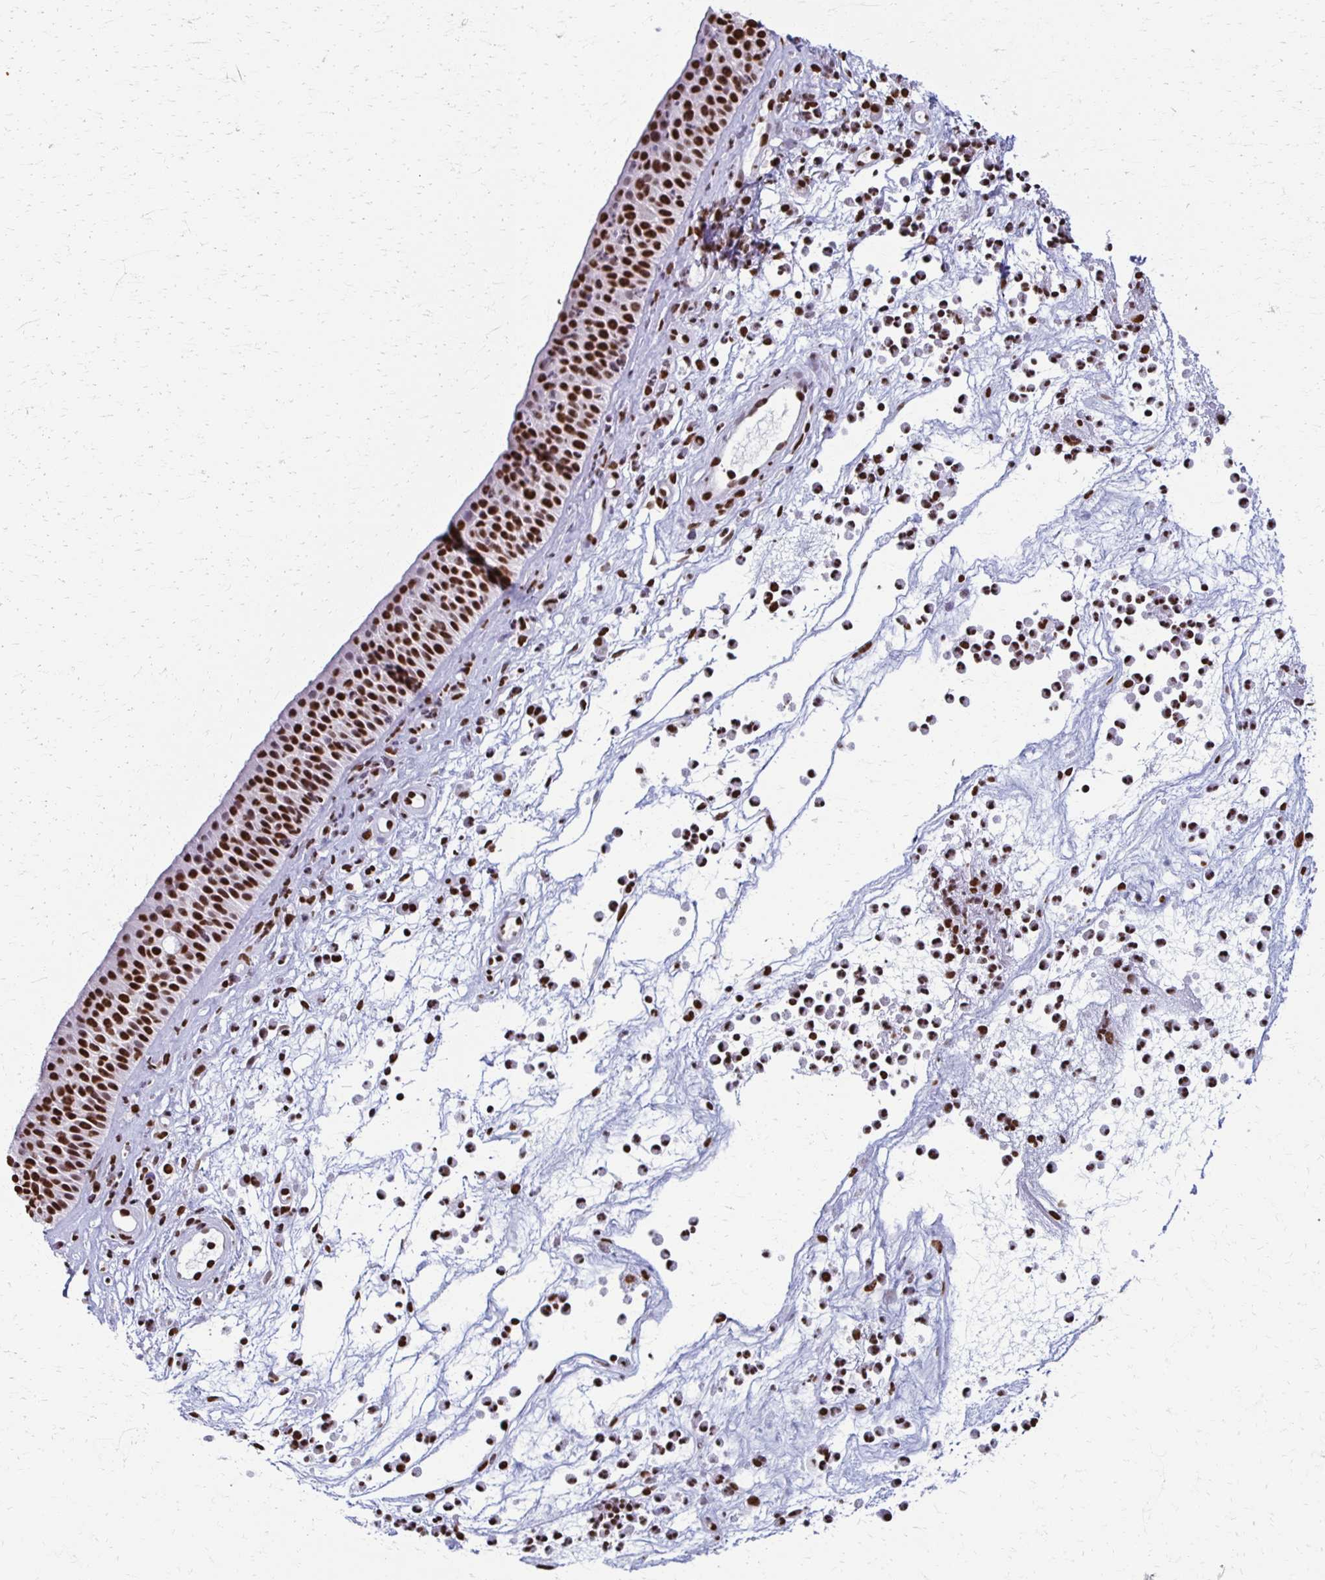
{"staining": {"intensity": "strong", "quantity": ">75%", "location": "nuclear"}, "tissue": "nasopharynx", "cell_type": "Respiratory epithelial cells", "image_type": "normal", "snomed": [{"axis": "morphology", "description": "Normal tissue, NOS"}, {"axis": "topography", "description": "Nasopharynx"}], "caption": "Benign nasopharynx displays strong nuclear expression in approximately >75% of respiratory epithelial cells, visualized by immunohistochemistry. Immunohistochemistry (ihc) stains the protein of interest in brown and the nuclei are stained blue.", "gene": "NONO", "patient": {"sex": "male", "age": 56}}